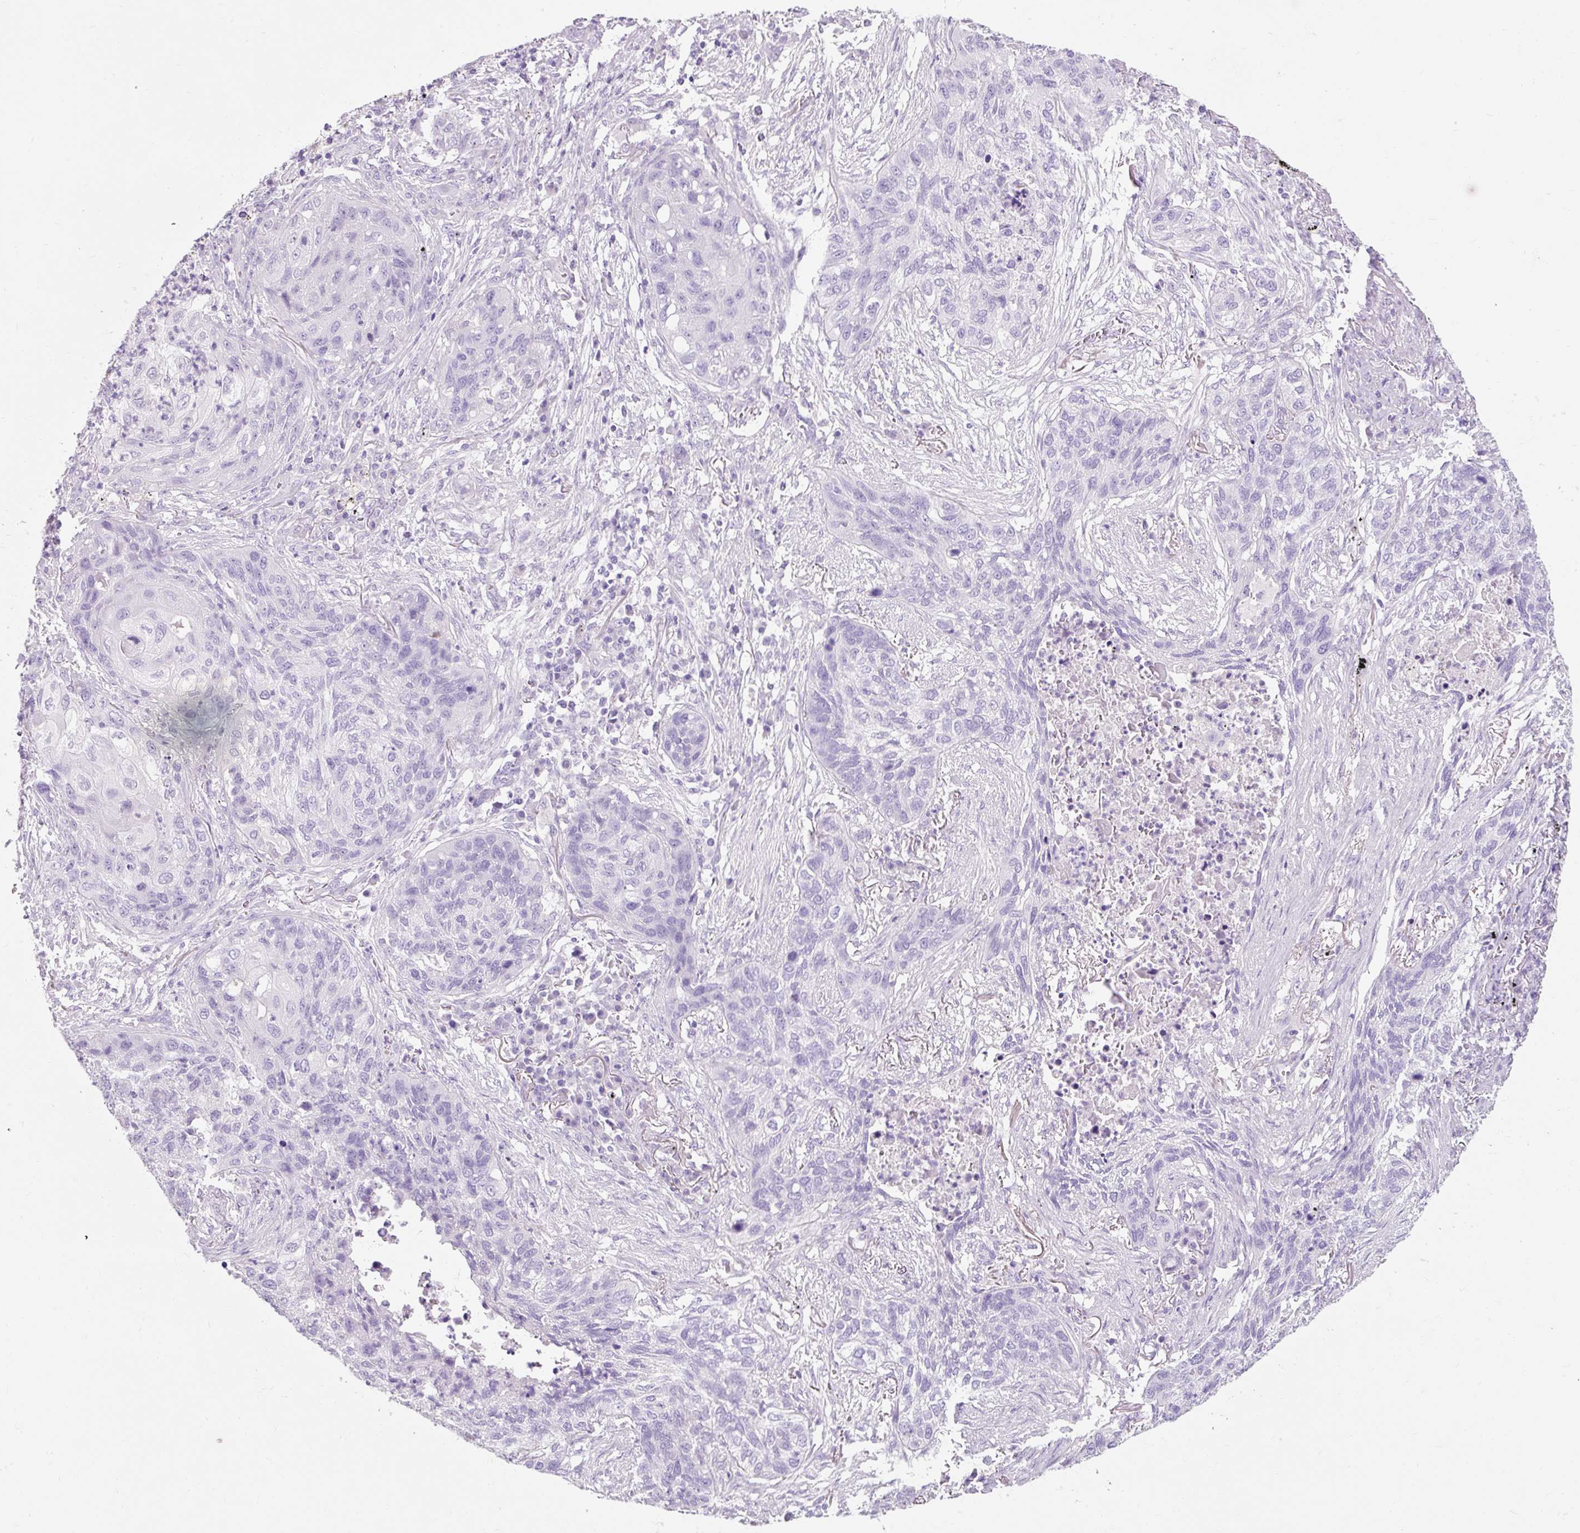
{"staining": {"intensity": "negative", "quantity": "none", "location": "none"}, "tissue": "lung cancer", "cell_type": "Tumor cells", "image_type": "cancer", "snomed": [{"axis": "morphology", "description": "Squamous cell carcinoma, NOS"}, {"axis": "topography", "description": "Lung"}], "caption": "IHC image of neoplastic tissue: lung squamous cell carcinoma stained with DAB (3,3'-diaminobenzidine) demonstrates no significant protein positivity in tumor cells. Brightfield microscopy of immunohistochemistry (IHC) stained with DAB (brown) and hematoxylin (blue), captured at high magnification.", "gene": "TMEM213", "patient": {"sex": "female", "age": 63}}